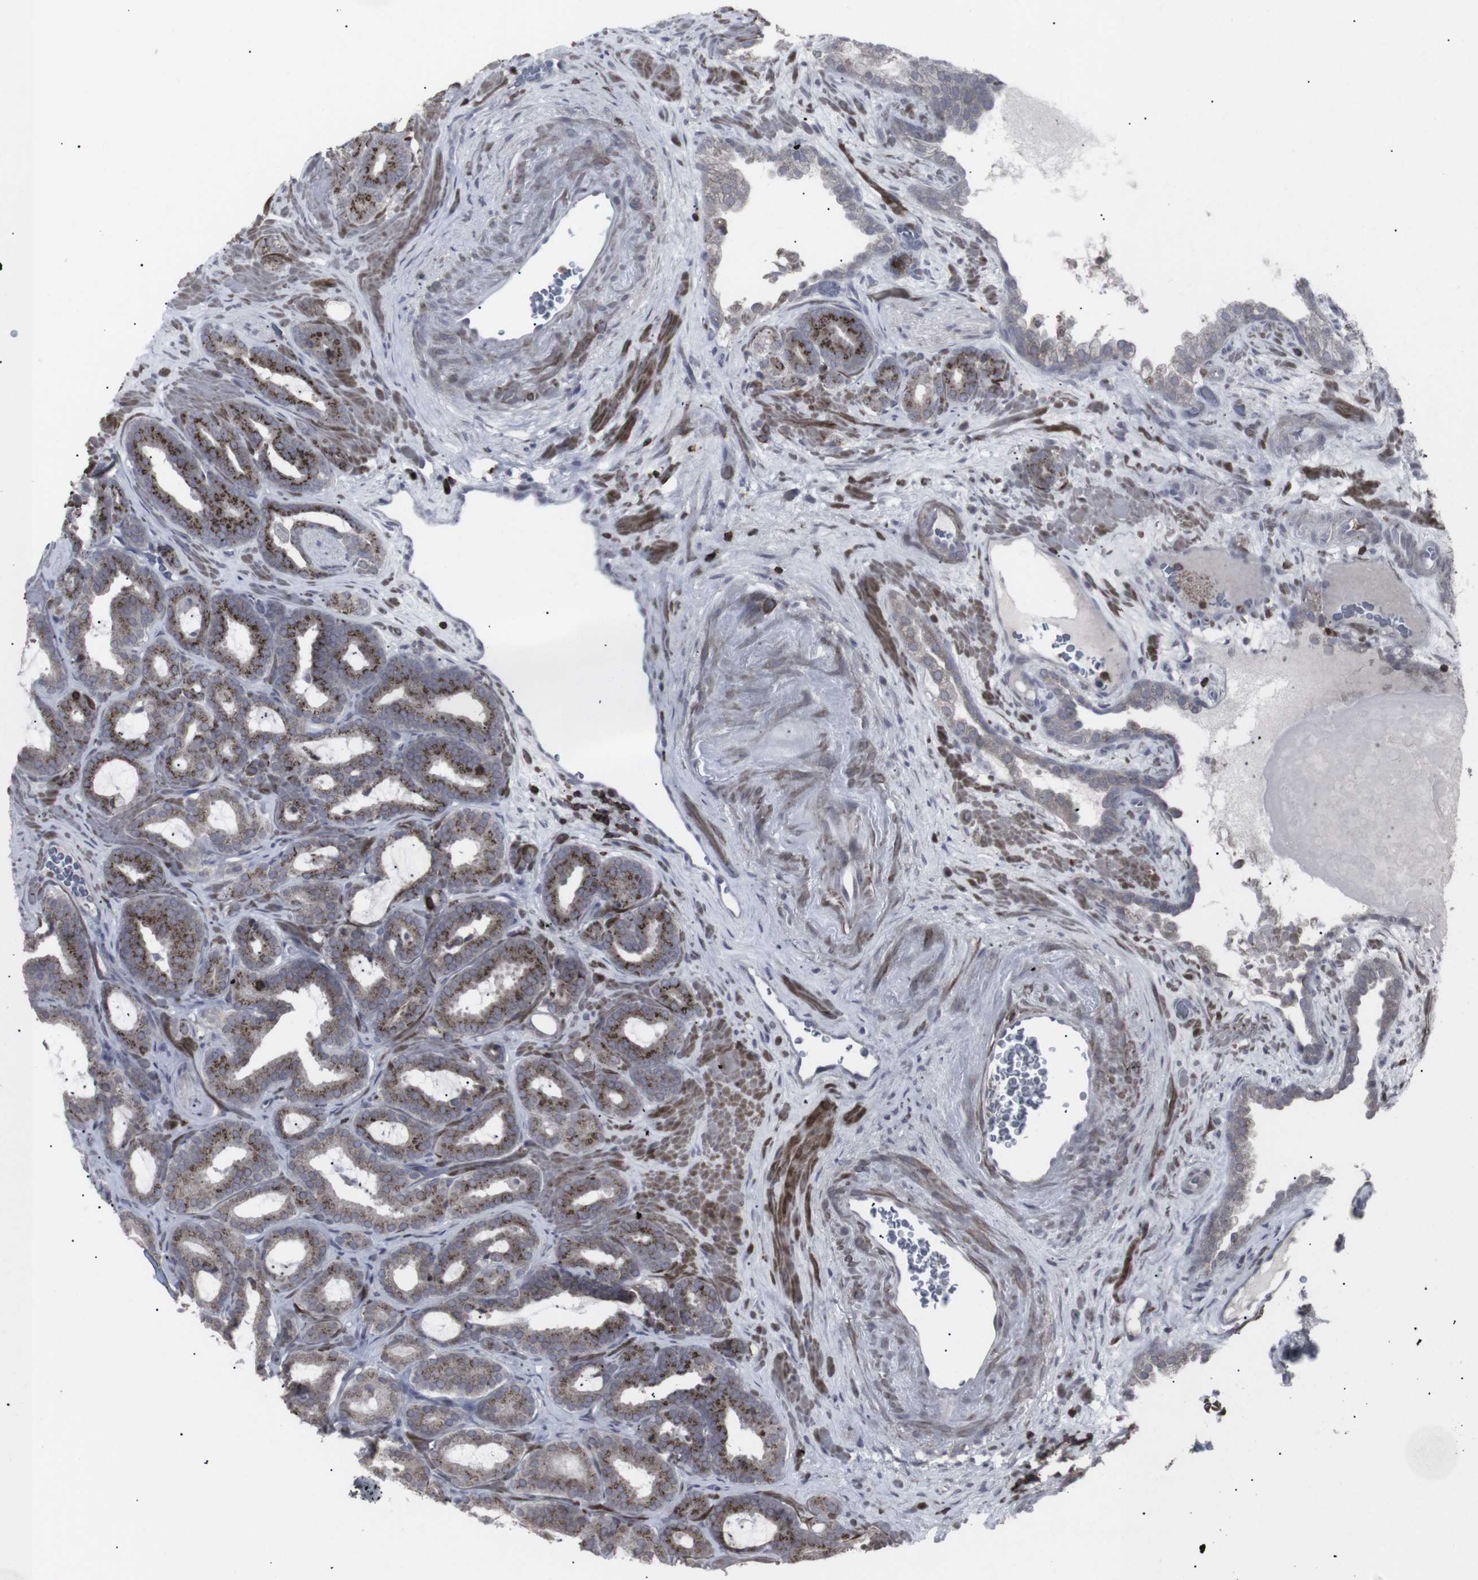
{"staining": {"intensity": "moderate", "quantity": "25%-75%", "location": "cytoplasmic/membranous"}, "tissue": "prostate cancer", "cell_type": "Tumor cells", "image_type": "cancer", "snomed": [{"axis": "morphology", "description": "Adenocarcinoma, Low grade"}, {"axis": "topography", "description": "Prostate"}], "caption": "Prostate adenocarcinoma (low-grade) stained with a brown dye reveals moderate cytoplasmic/membranous positive positivity in approximately 25%-75% of tumor cells.", "gene": "APOBEC2", "patient": {"sex": "male", "age": 63}}